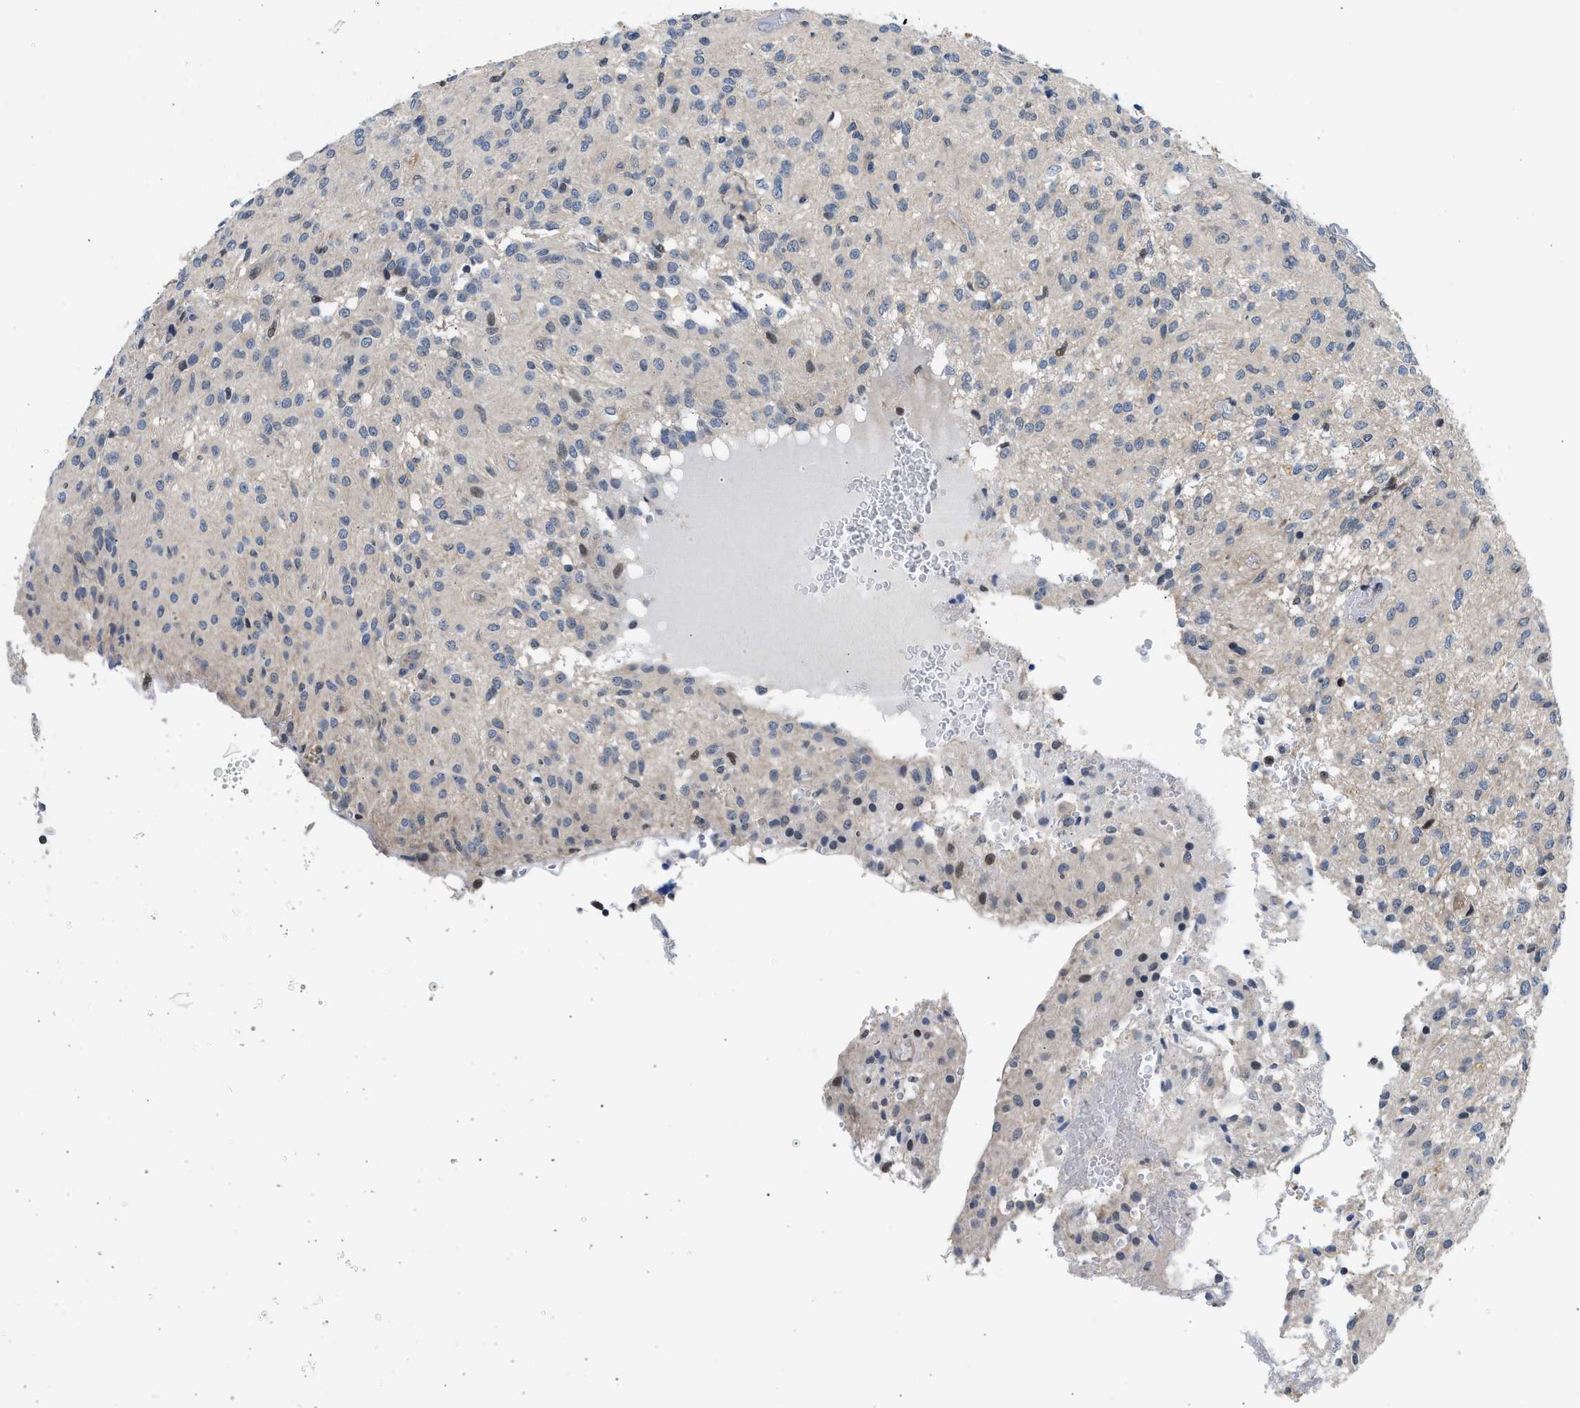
{"staining": {"intensity": "moderate", "quantity": "<25%", "location": "nuclear"}, "tissue": "glioma", "cell_type": "Tumor cells", "image_type": "cancer", "snomed": [{"axis": "morphology", "description": "Glioma, malignant, High grade"}, {"axis": "topography", "description": "Brain"}], "caption": "High-power microscopy captured an immunohistochemistry (IHC) micrograph of malignant glioma (high-grade), revealing moderate nuclear staining in approximately <25% of tumor cells.", "gene": "OLIG3", "patient": {"sex": "female", "age": 59}}